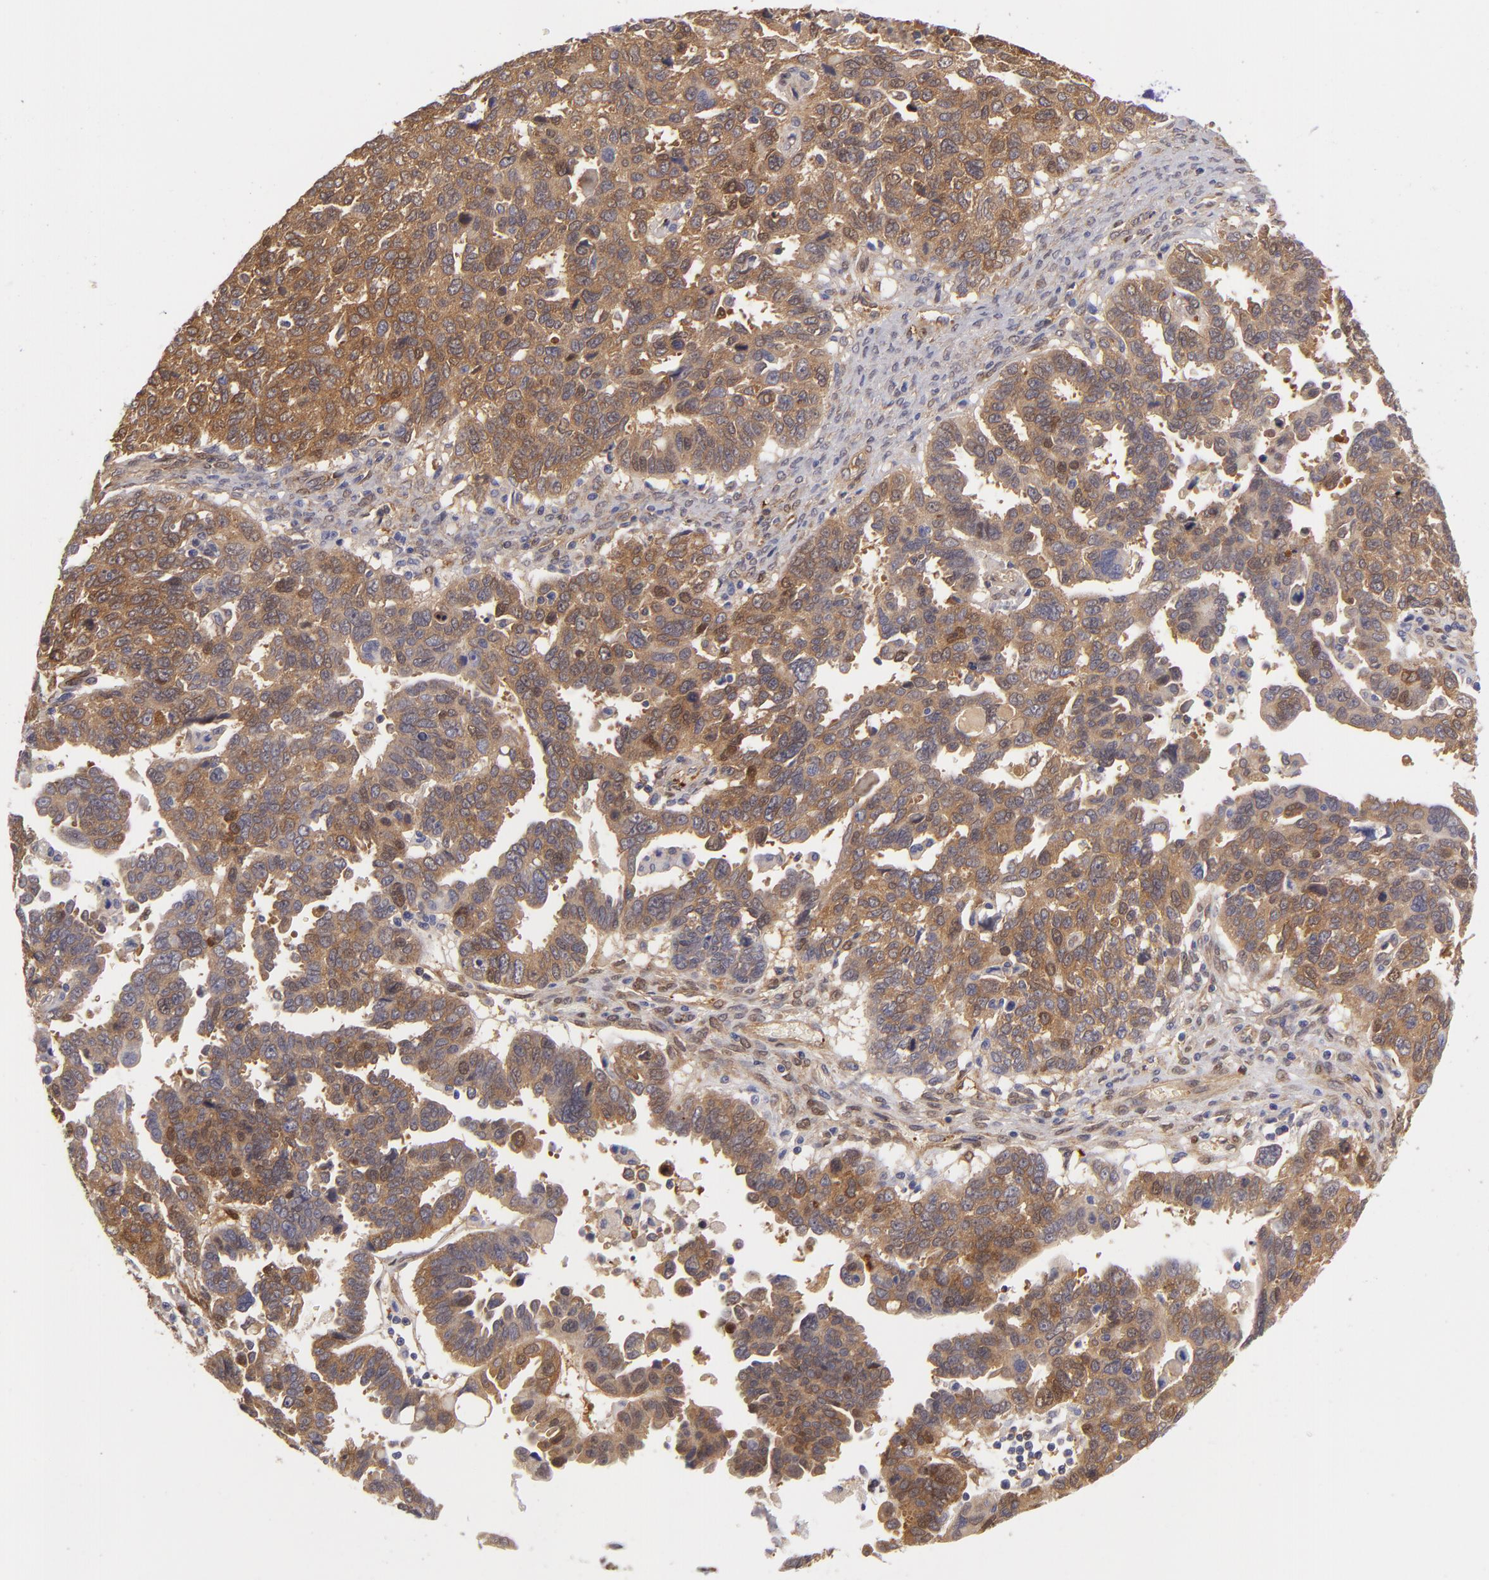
{"staining": {"intensity": "moderate", "quantity": ">75%", "location": "cytoplasmic/membranous"}, "tissue": "ovarian cancer", "cell_type": "Tumor cells", "image_type": "cancer", "snomed": [{"axis": "morphology", "description": "Carcinoma, endometroid"}, {"axis": "morphology", "description": "Cystadenocarcinoma, serous, NOS"}, {"axis": "topography", "description": "Ovary"}], "caption": "Protein expression analysis of human ovarian endometroid carcinoma reveals moderate cytoplasmic/membranous positivity in about >75% of tumor cells.", "gene": "VCL", "patient": {"sex": "female", "age": 45}}